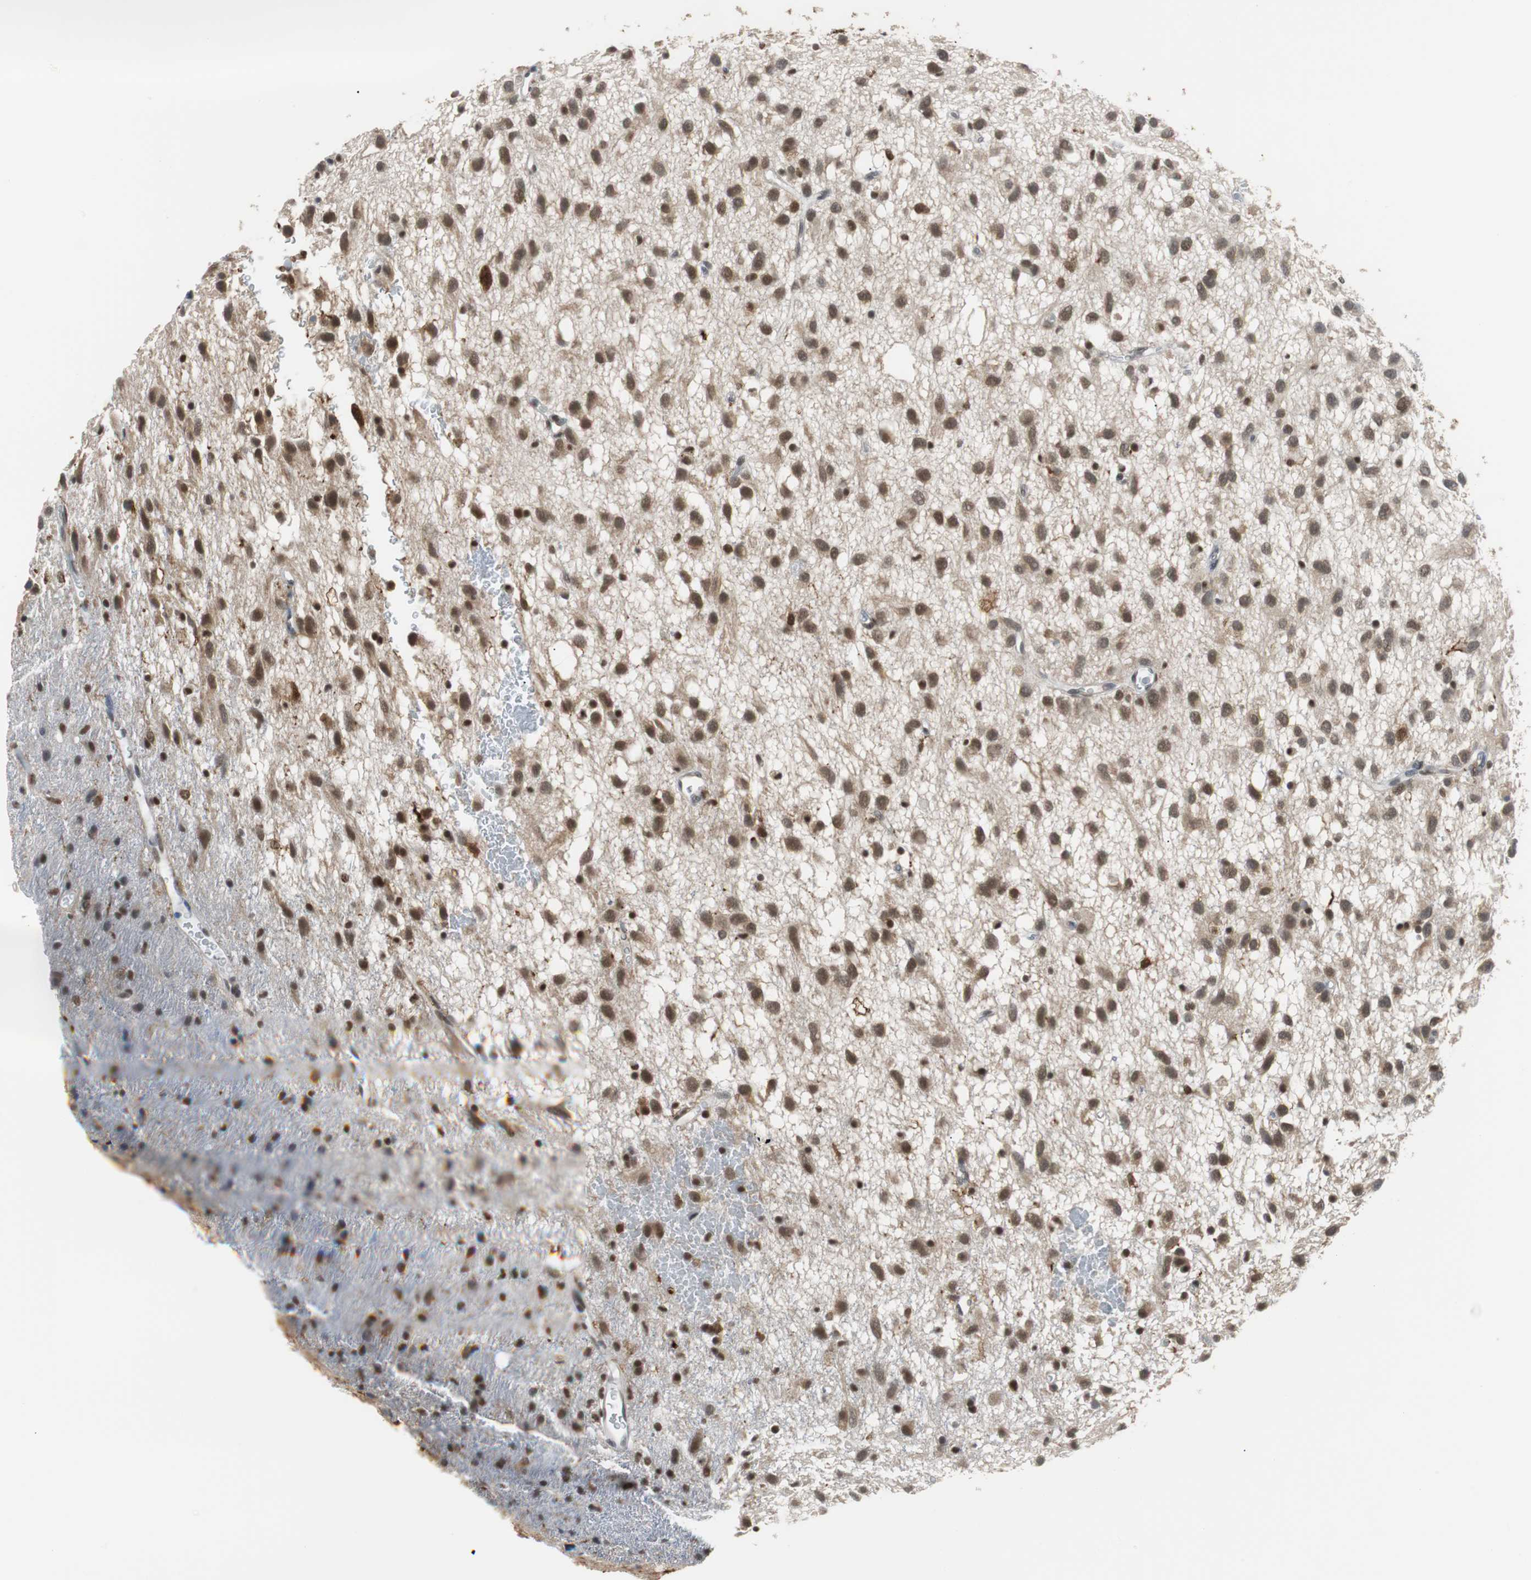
{"staining": {"intensity": "strong", "quantity": ">75%", "location": "cytoplasmic/membranous,nuclear"}, "tissue": "glioma", "cell_type": "Tumor cells", "image_type": "cancer", "snomed": [{"axis": "morphology", "description": "Glioma, malignant, Low grade"}, {"axis": "topography", "description": "Brain"}], "caption": "A brown stain shows strong cytoplasmic/membranous and nuclear staining of a protein in glioma tumor cells. (DAB (3,3'-diaminobenzidine) = brown stain, brightfield microscopy at high magnification).", "gene": "SIRT1", "patient": {"sex": "male", "age": 77}}